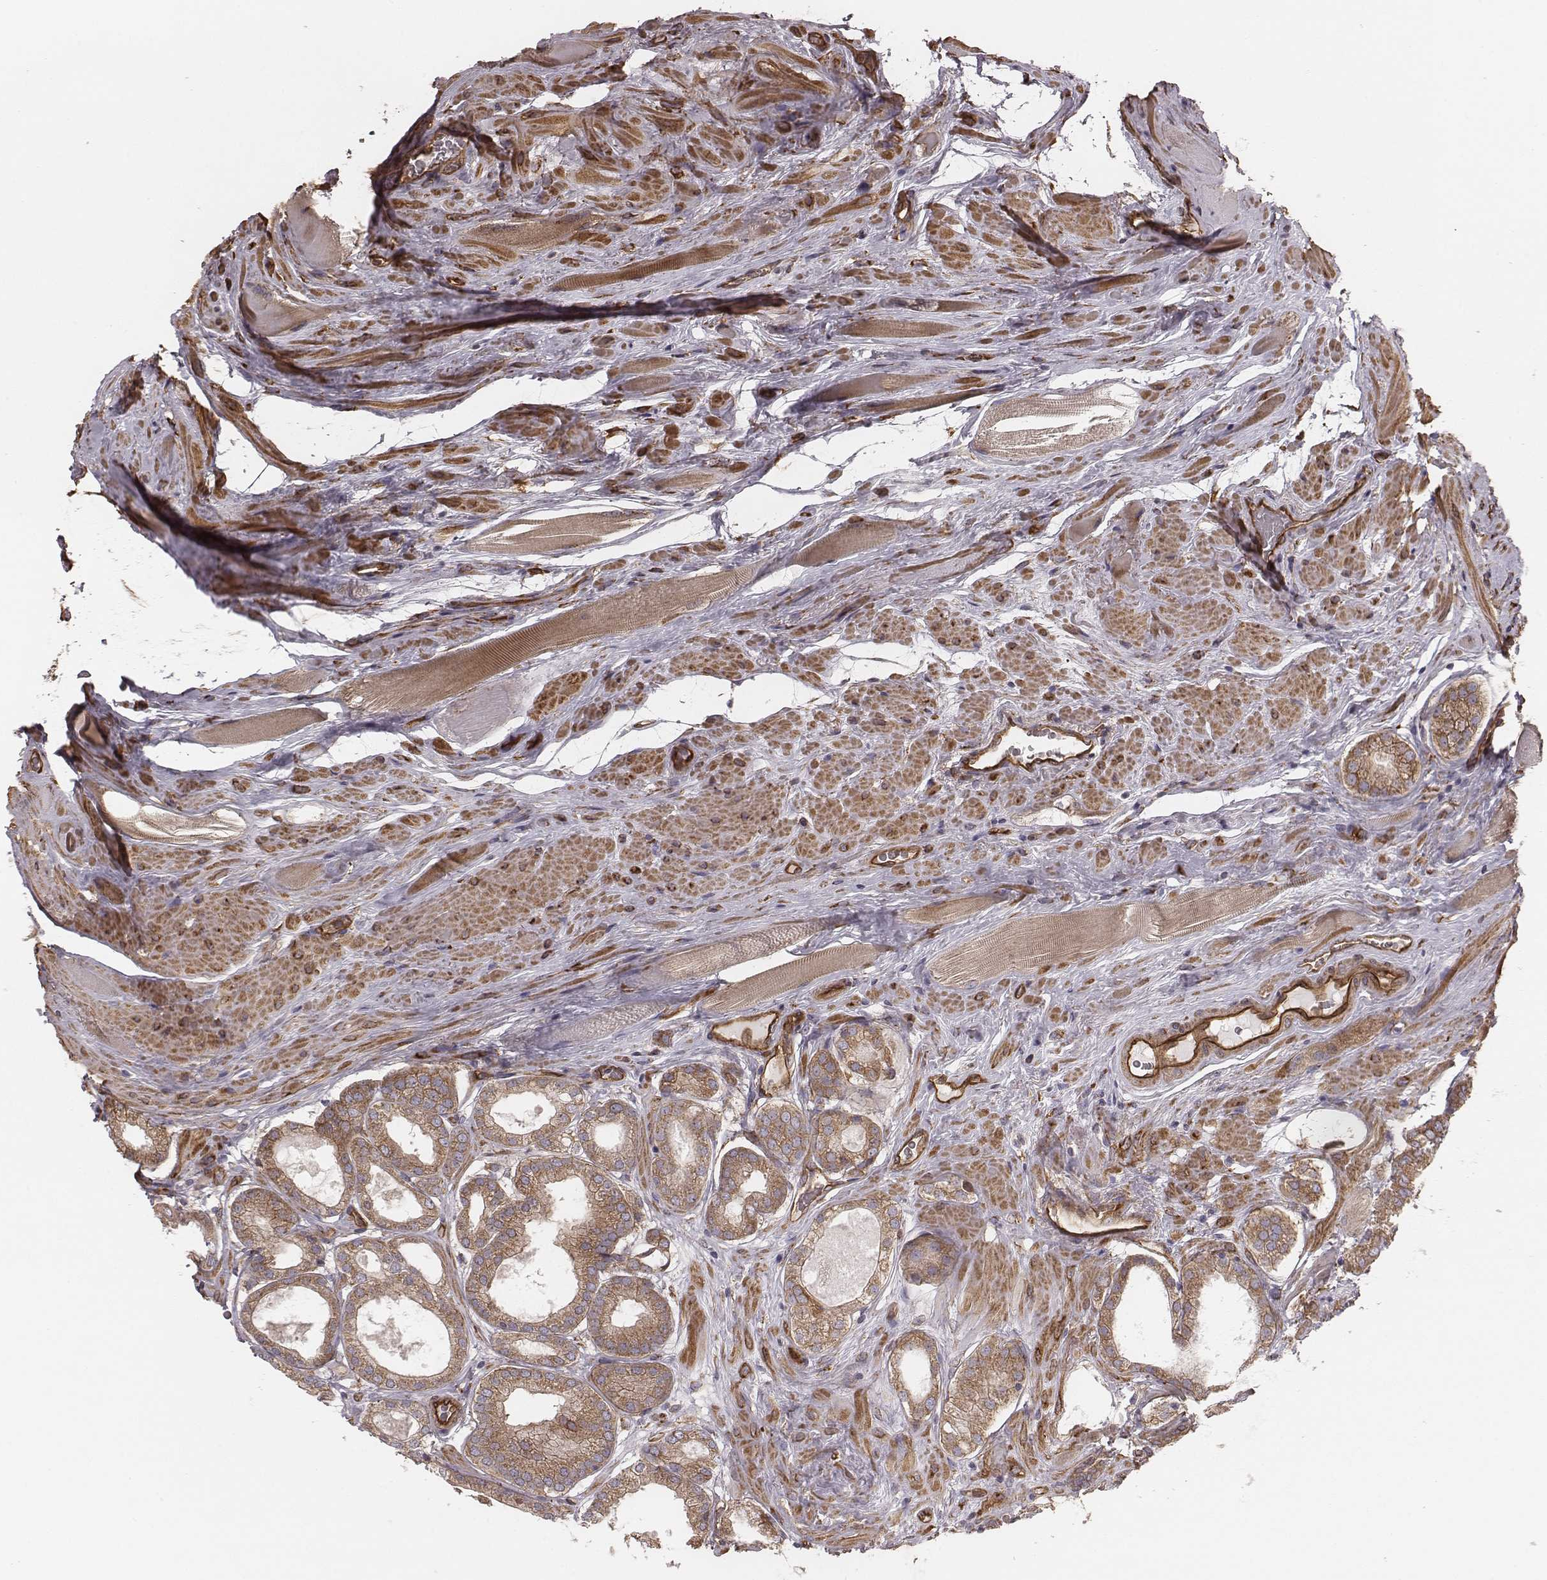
{"staining": {"intensity": "moderate", "quantity": ">75%", "location": "cytoplasmic/membranous"}, "tissue": "prostate cancer", "cell_type": "Tumor cells", "image_type": "cancer", "snomed": [{"axis": "morphology", "description": "Adenocarcinoma, NOS"}, {"axis": "topography", "description": "Prostate"}], "caption": "High-power microscopy captured an IHC image of adenocarcinoma (prostate), revealing moderate cytoplasmic/membranous expression in approximately >75% of tumor cells.", "gene": "PALMD", "patient": {"sex": "male", "age": 63}}